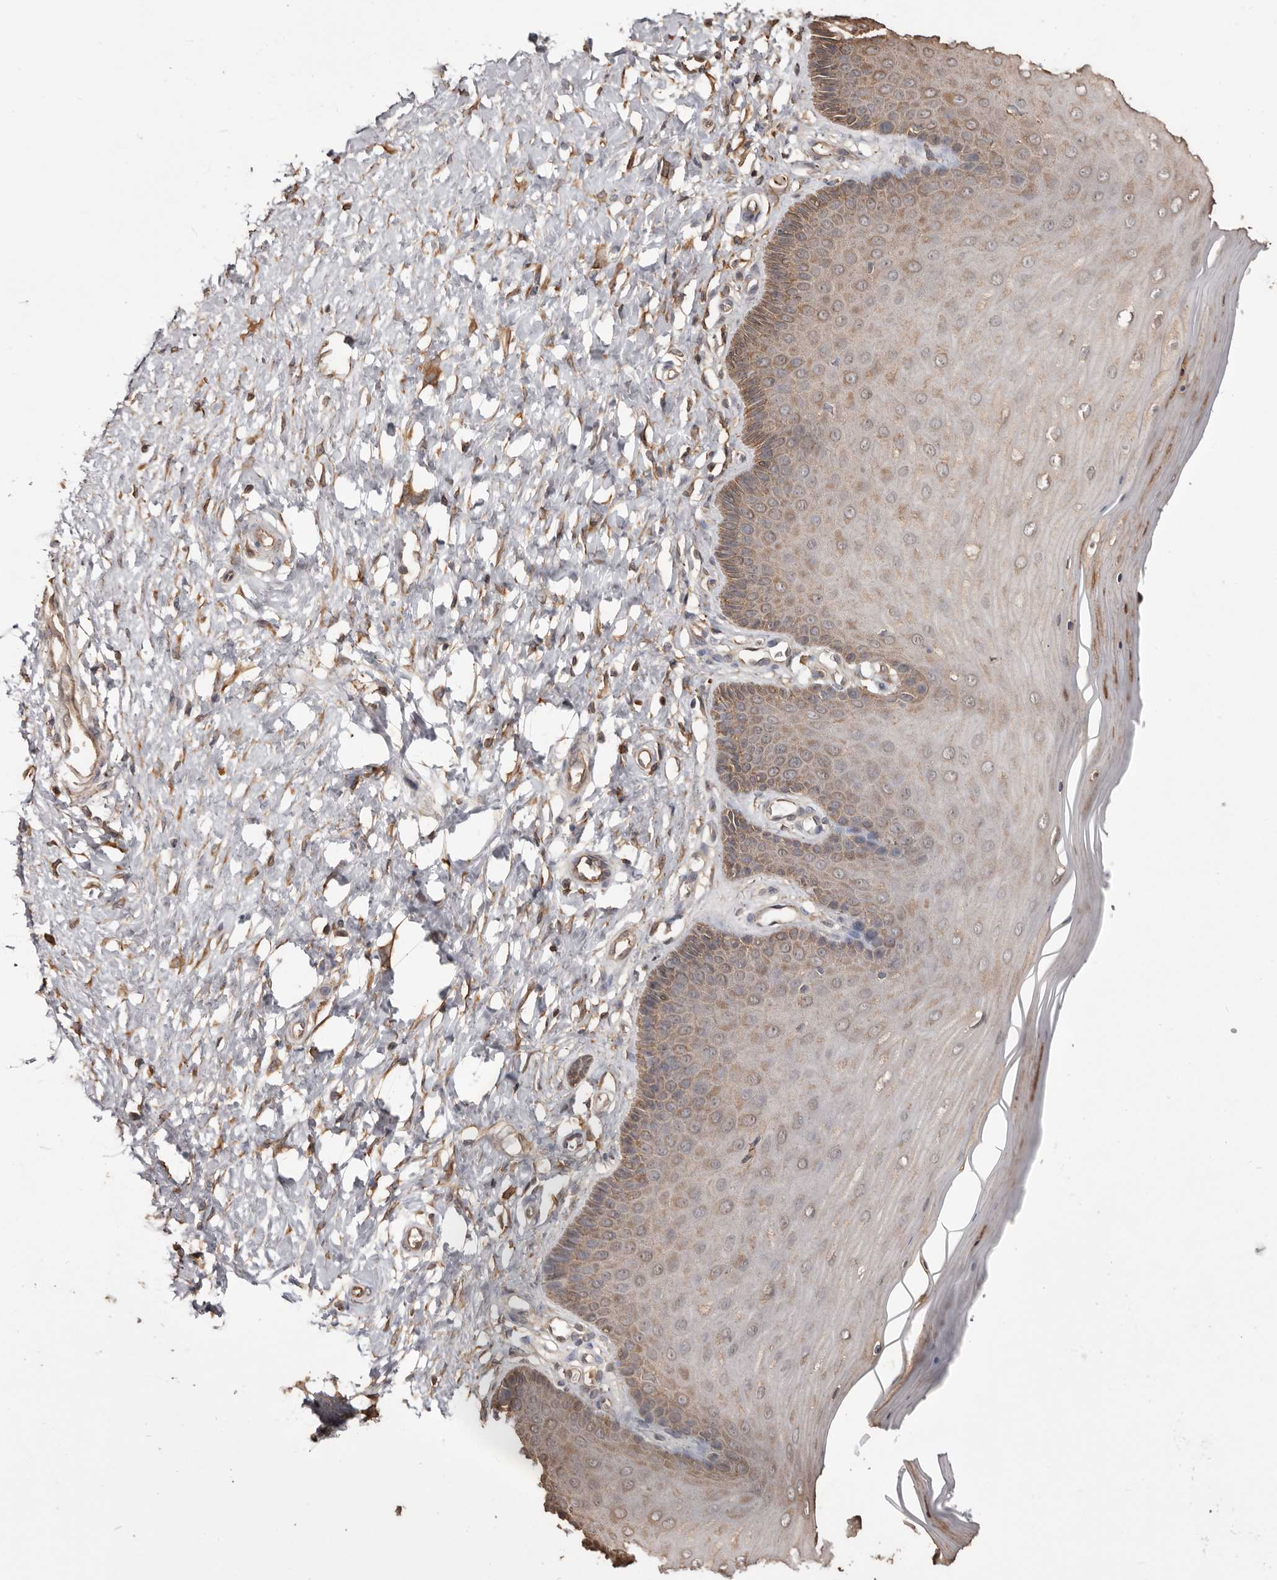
{"staining": {"intensity": "moderate", "quantity": ">75%", "location": "cytoplasmic/membranous"}, "tissue": "cervix", "cell_type": "Glandular cells", "image_type": "normal", "snomed": [{"axis": "morphology", "description": "Normal tissue, NOS"}, {"axis": "topography", "description": "Cervix"}], "caption": "Protein staining of benign cervix displays moderate cytoplasmic/membranous expression in approximately >75% of glandular cells.", "gene": "PKM", "patient": {"sex": "female", "age": 55}}